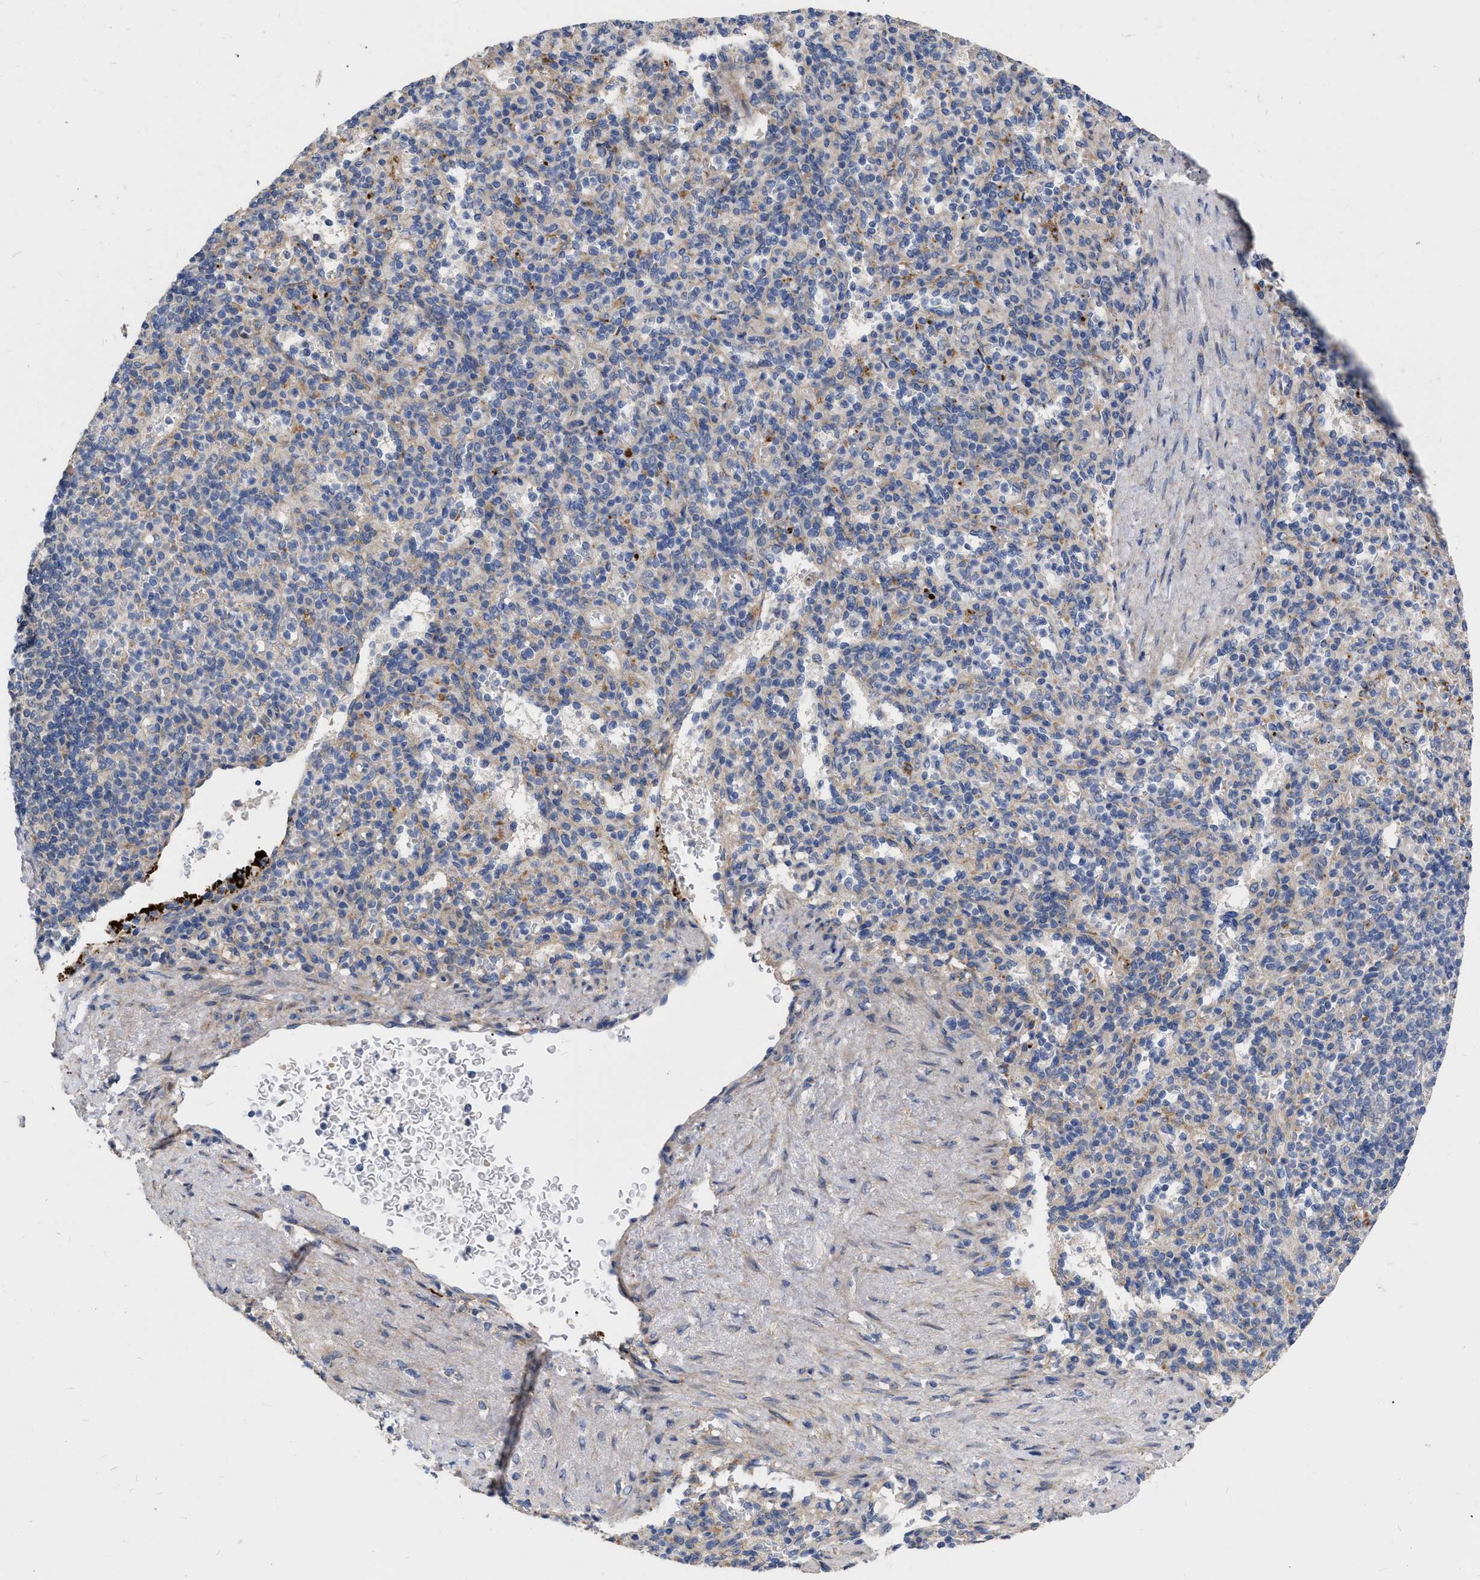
{"staining": {"intensity": "weak", "quantity": "<25%", "location": "cytoplasmic/membranous"}, "tissue": "spleen", "cell_type": "Cells in red pulp", "image_type": "normal", "snomed": [{"axis": "morphology", "description": "Normal tissue, NOS"}, {"axis": "topography", "description": "Spleen"}], "caption": "Immunohistochemical staining of unremarkable human spleen shows no significant expression in cells in red pulp.", "gene": "MLST8", "patient": {"sex": "female", "age": 74}}